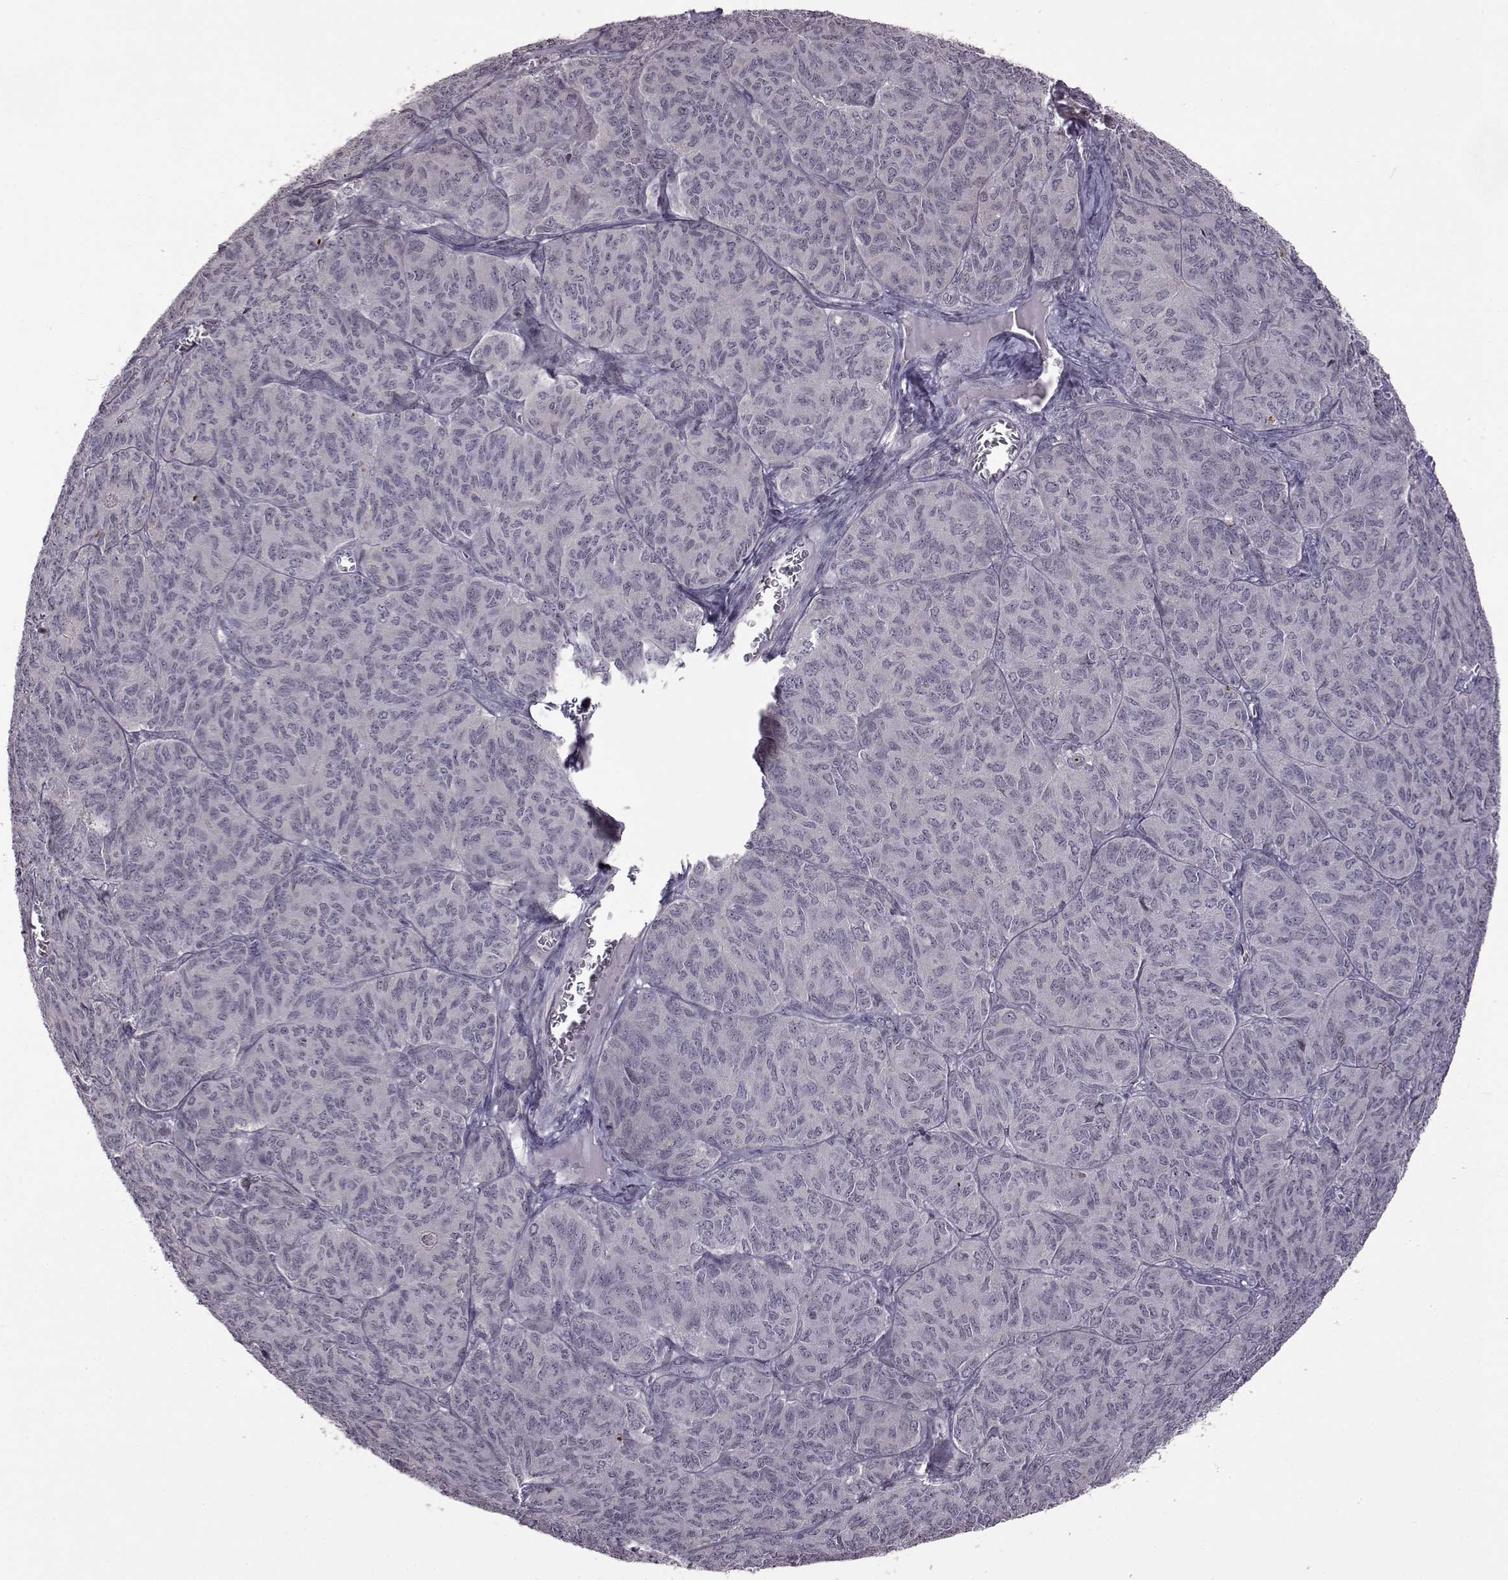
{"staining": {"intensity": "negative", "quantity": "none", "location": "none"}, "tissue": "ovarian cancer", "cell_type": "Tumor cells", "image_type": "cancer", "snomed": [{"axis": "morphology", "description": "Carcinoma, endometroid"}, {"axis": "topography", "description": "Ovary"}], "caption": "The histopathology image reveals no significant expression in tumor cells of endometroid carcinoma (ovarian).", "gene": "GAL", "patient": {"sex": "female", "age": 80}}